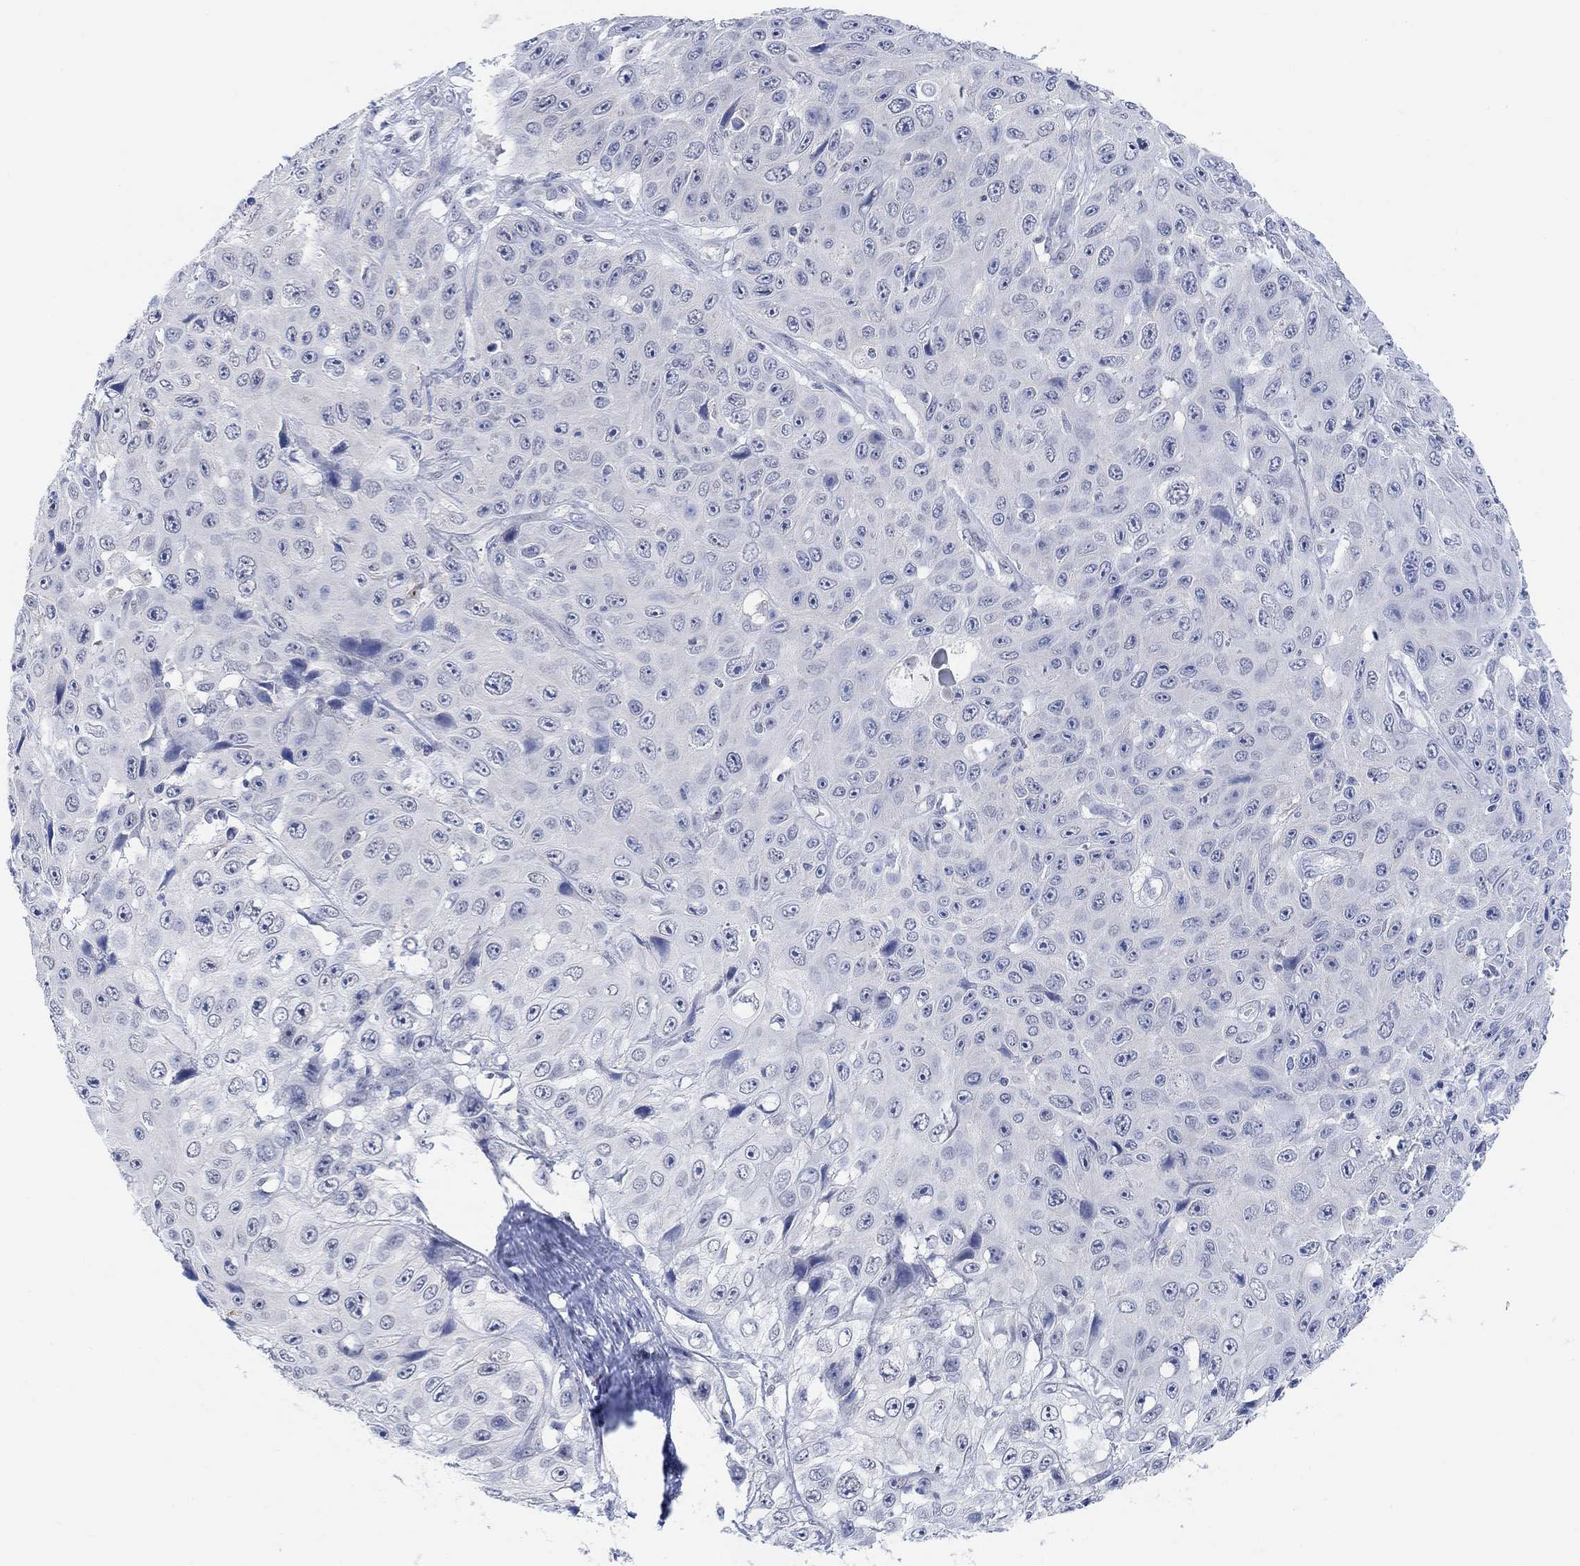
{"staining": {"intensity": "negative", "quantity": "none", "location": "none"}, "tissue": "skin cancer", "cell_type": "Tumor cells", "image_type": "cancer", "snomed": [{"axis": "morphology", "description": "Squamous cell carcinoma, NOS"}, {"axis": "topography", "description": "Skin"}], "caption": "Squamous cell carcinoma (skin) stained for a protein using immunohistochemistry (IHC) shows no expression tumor cells.", "gene": "RIMS1", "patient": {"sex": "male", "age": 82}}